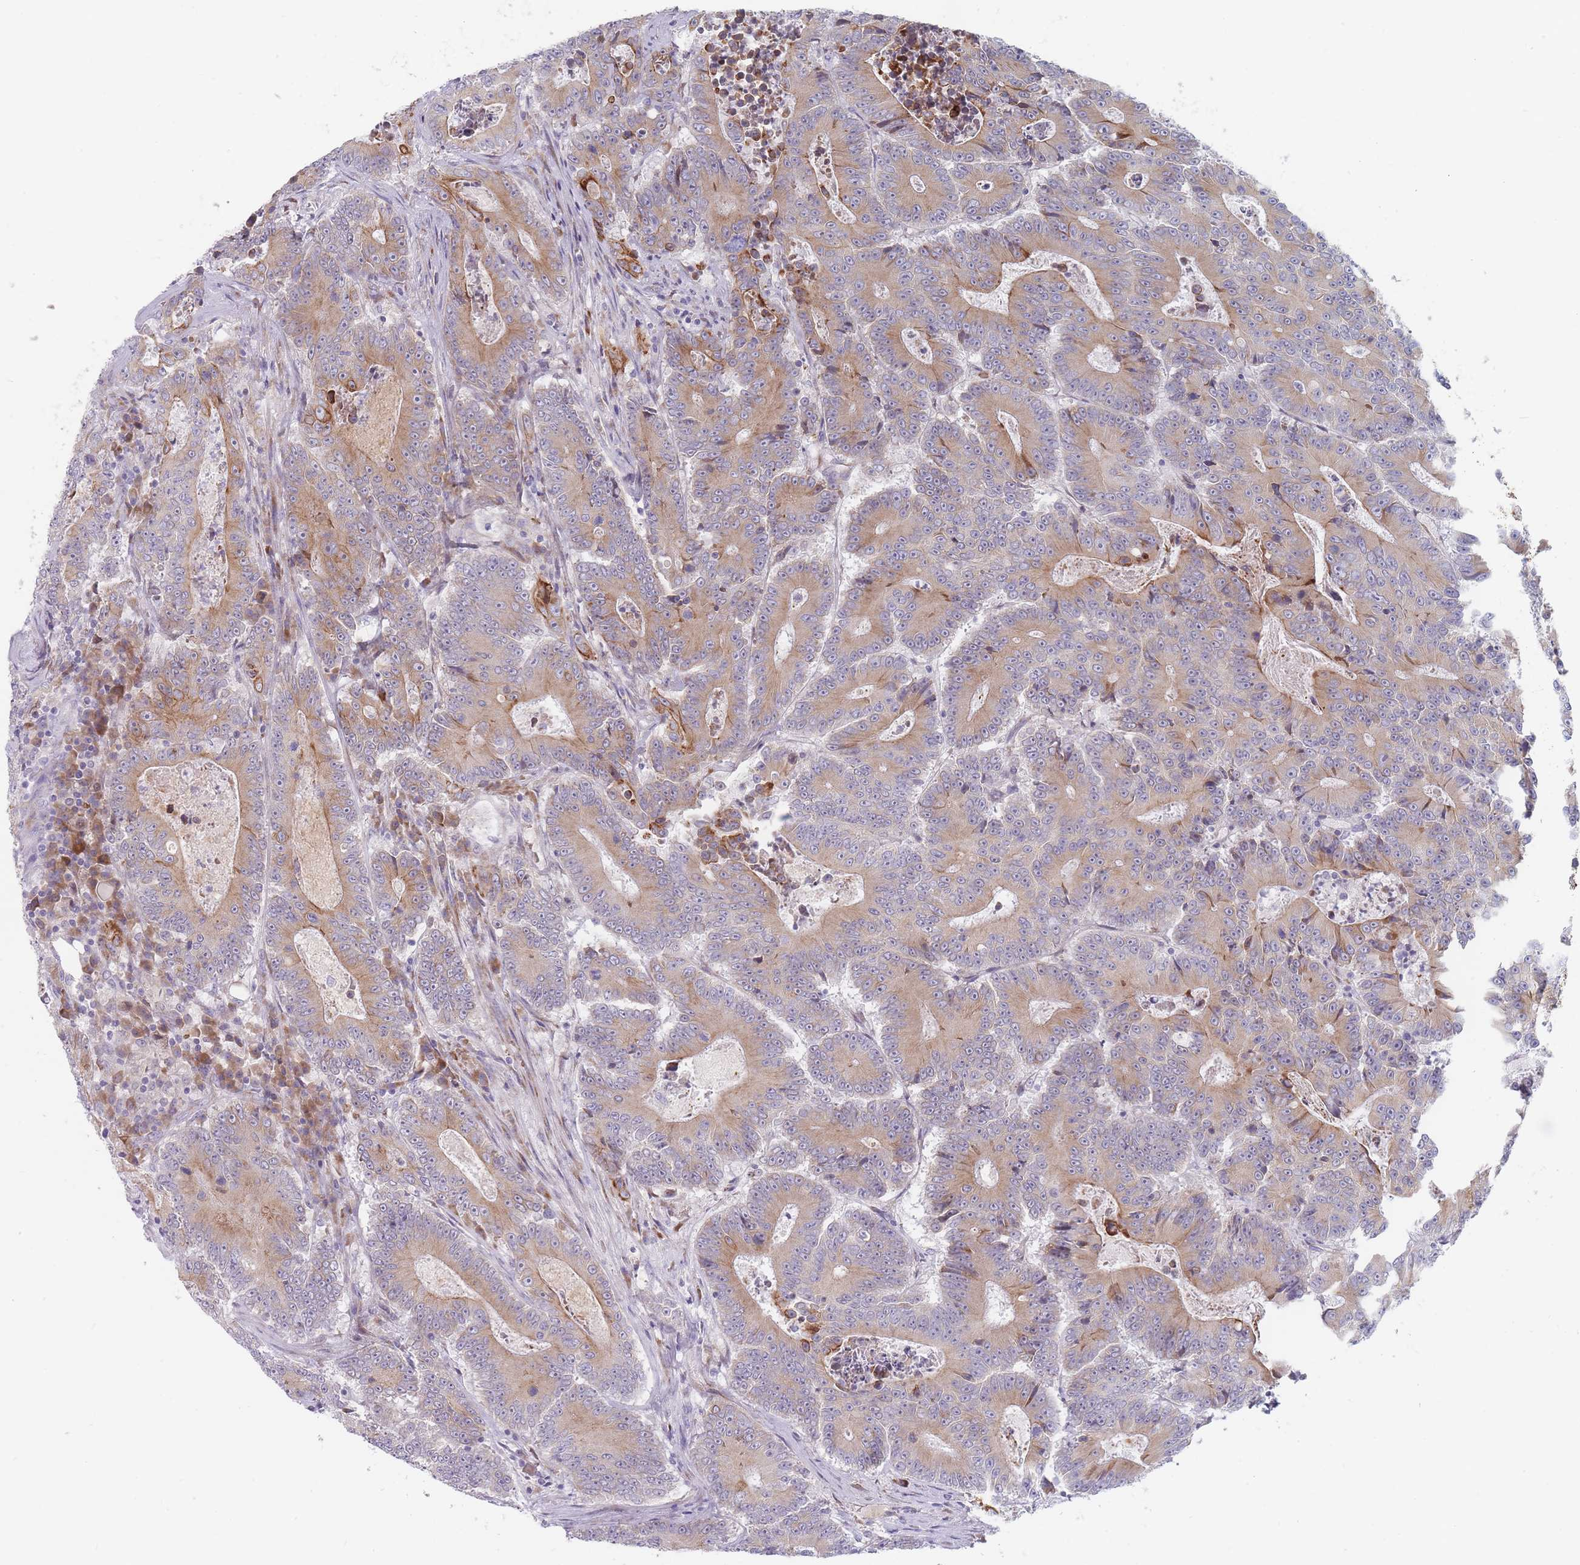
{"staining": {"intensity": "weak", "quantity": ">75%", "location": "cytoplasmic/membranous"}, "tissue": "colorectal cancer", "cell_type": "Tumor cells", "image_type": "cancer", "snomed": [{"axis": "morphology", "description": "Adenocarcinoma, NOS"}, {"axis": "topography", "description": "Colon"}], "caption": "Immunohistochemistry (IHC) (DAB (3,3'-diaminobenzidine)) staining of human colorectal adenocarcinoma reveals weak cytoplasmic/membranous protein positivity in approximately >75% of tumor cells.", "gene": "SPATS1", "patient": {"sex": "male", "age": 83}}